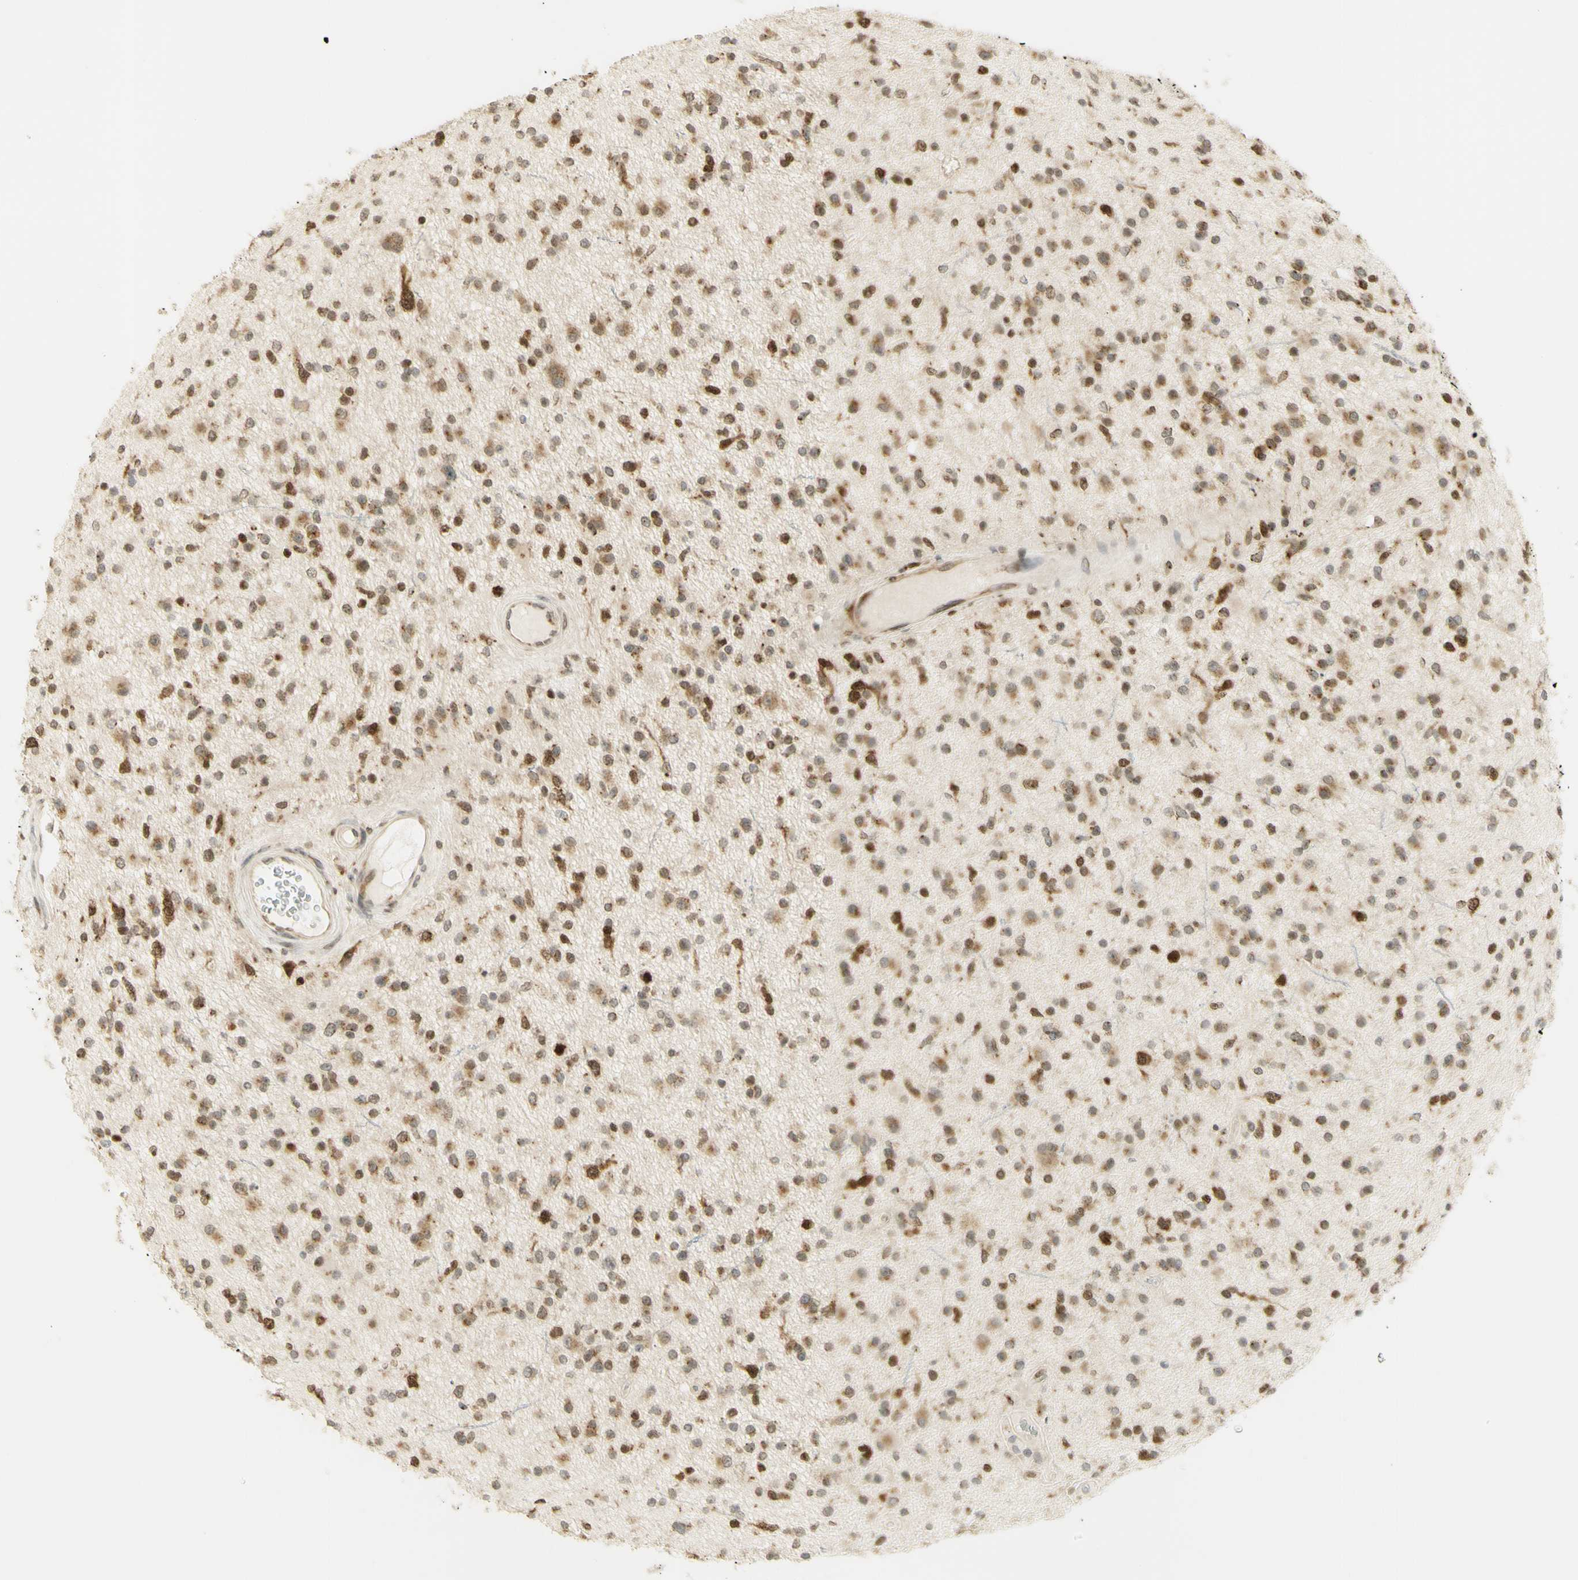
{"staining": {"intensity": "strong", "quantity": "<25%", "location": "cytoplasmic/membranous,nuclear"}, "tissue": "glioma", "cell_type": "Tumor cells", "image_type": "cancer", "snomed": [{"axis": "morphology", "description": "Glioma, malignant, High grade"}, {"axis": "topography", "description": "Brain"}], "caption": "Immunohistochemistry (DAB) staining of glioma reveals strong cytoplasmic/membranous and nuclear protein expression in about <25% of tumor cells. The protein is shown in brown color, while the nuclei are stained blue.", "gene": "KIF11", "patient": {"sex": "male", "age": 33}}